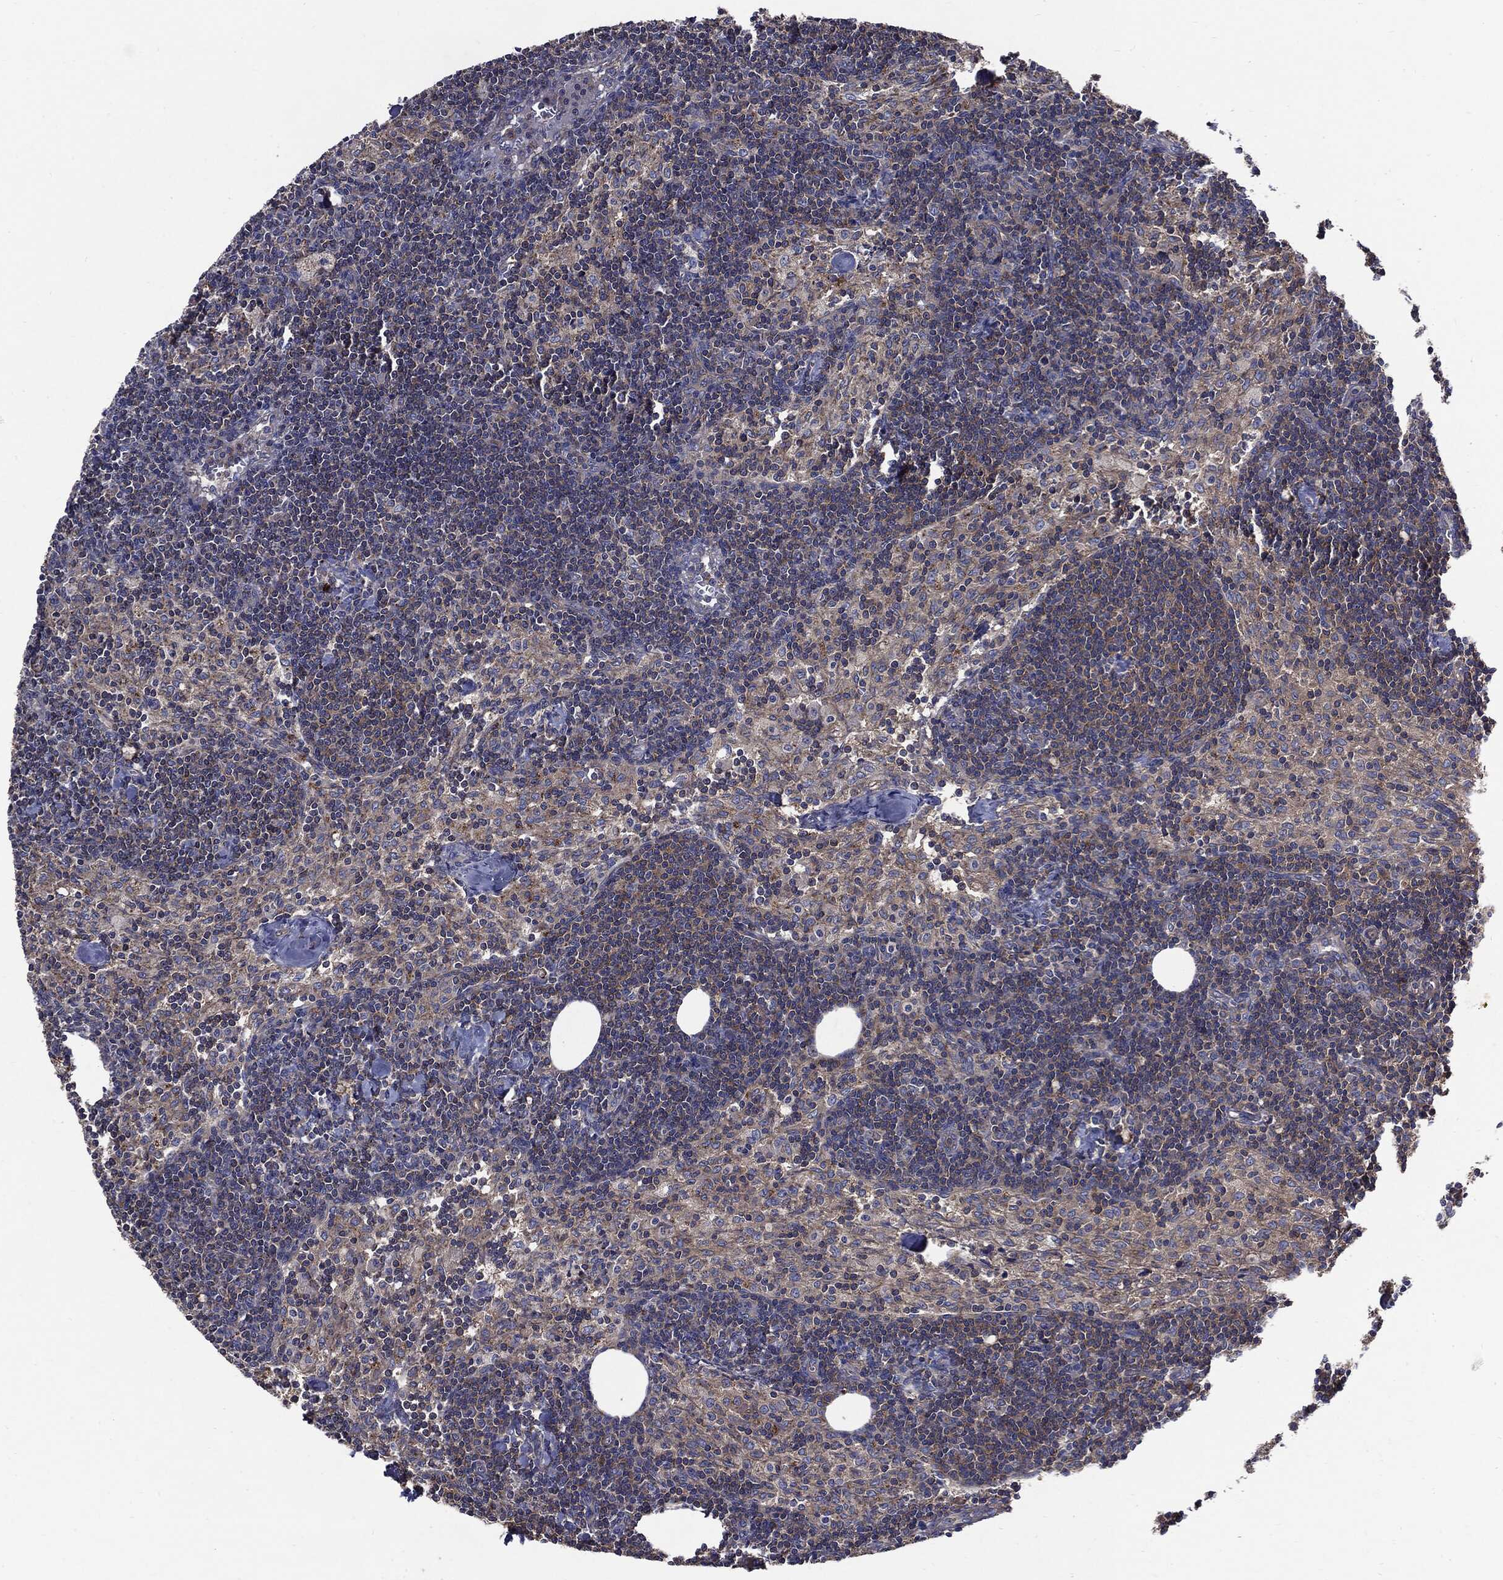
{"staining": {"intensity": "negative", "quantity": "none", "location": "none"}, "tissue": "lymph node", "cell_type": "Non-germinal center cells", "image_type": "normal", "snomed": [{"axis": "morphology", "description": "Normal tissue, NOS"}, {"axis": "topography", "description": "Lymph node"}], "caption": "Protein analysis of benign lymph node exhibits no significant expression in non-germinal center cells.", "gene": "PDCD6IP", "patient": {"sex": "female", "age": 51}}